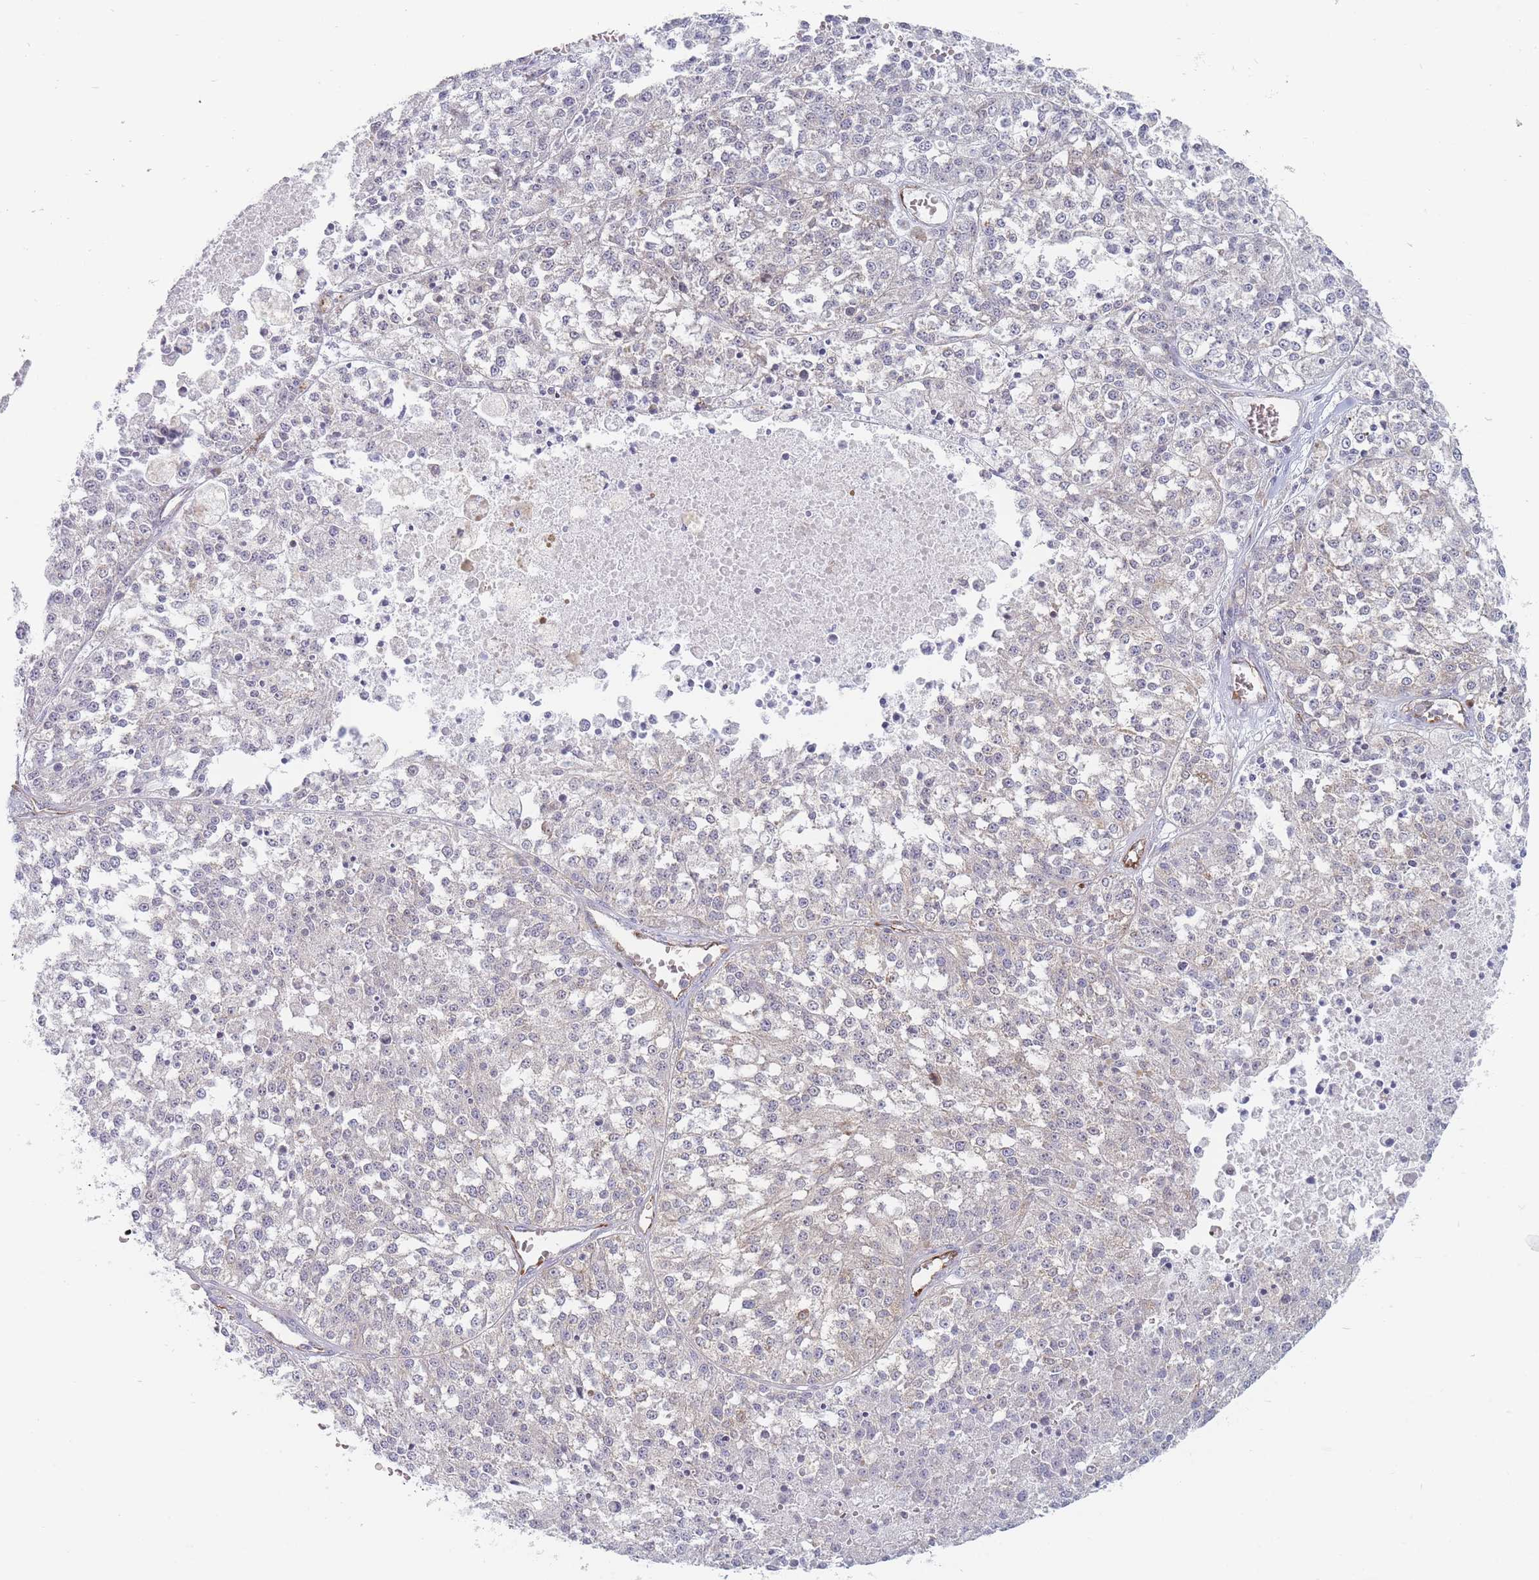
{"staining": {"intensity": "negative", "quantity": "none", "location": "none"}, "tissue": "melanoma", "cell_type": "Tumor cells", "image_type": "cancer", "snomed": [{"axis": "morphology", "description": "Malignant melanoma, NOS"}, {"axis": "topography", "description": "Skin"}], "caption": "The histopathology image displays no significant staining in tumor cells of malignant melanoma.", "gene": "MAP1S", "patient": {"sex": "female", "age": 64}}